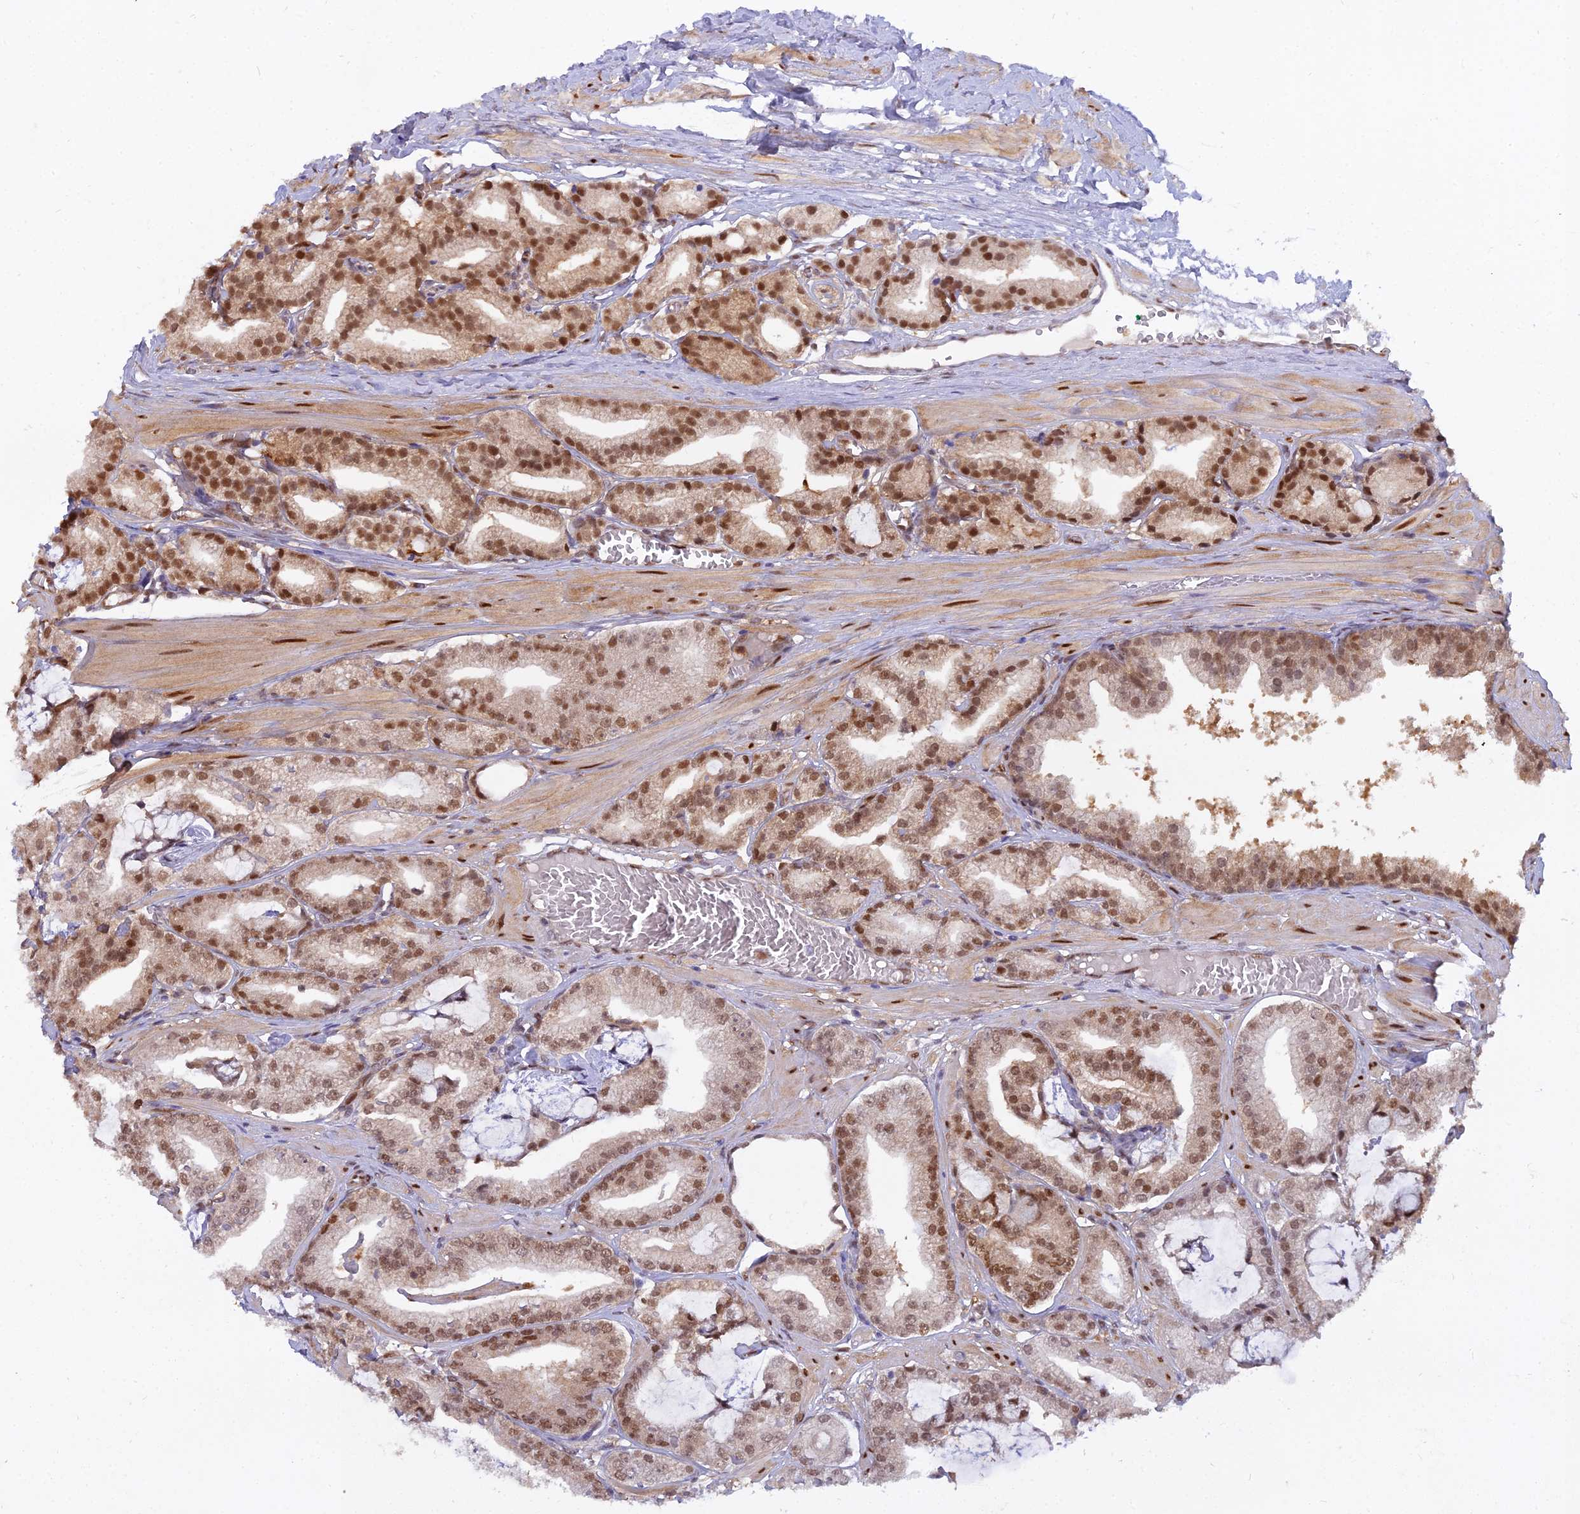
{"staining": {"intensity": "moderate", "quantity": ">75%", "location": "nuclear"}, "tissue": "prostate cancer", "cell_type": "Tumor cells", "image_type": "cancer", "snomed": [{"axis": "morphology", "description": "Adenocarcinoma, High grade"}, {"axis": "topography", "description": "Prostate"}], "caption": "A histopathology image of human prostate cancer (high-grade adenocarcinoma) stained for a protein displays moderate nuclear brown staining in tumor cells. The staining was performed using DAB to visualize the protein expression in brown, while the nuclei were stained in blue with hematoxylin (Magnification: 20x).", "gene": "NPEPL1", "patient": {"sex": "male", "age": 71}}